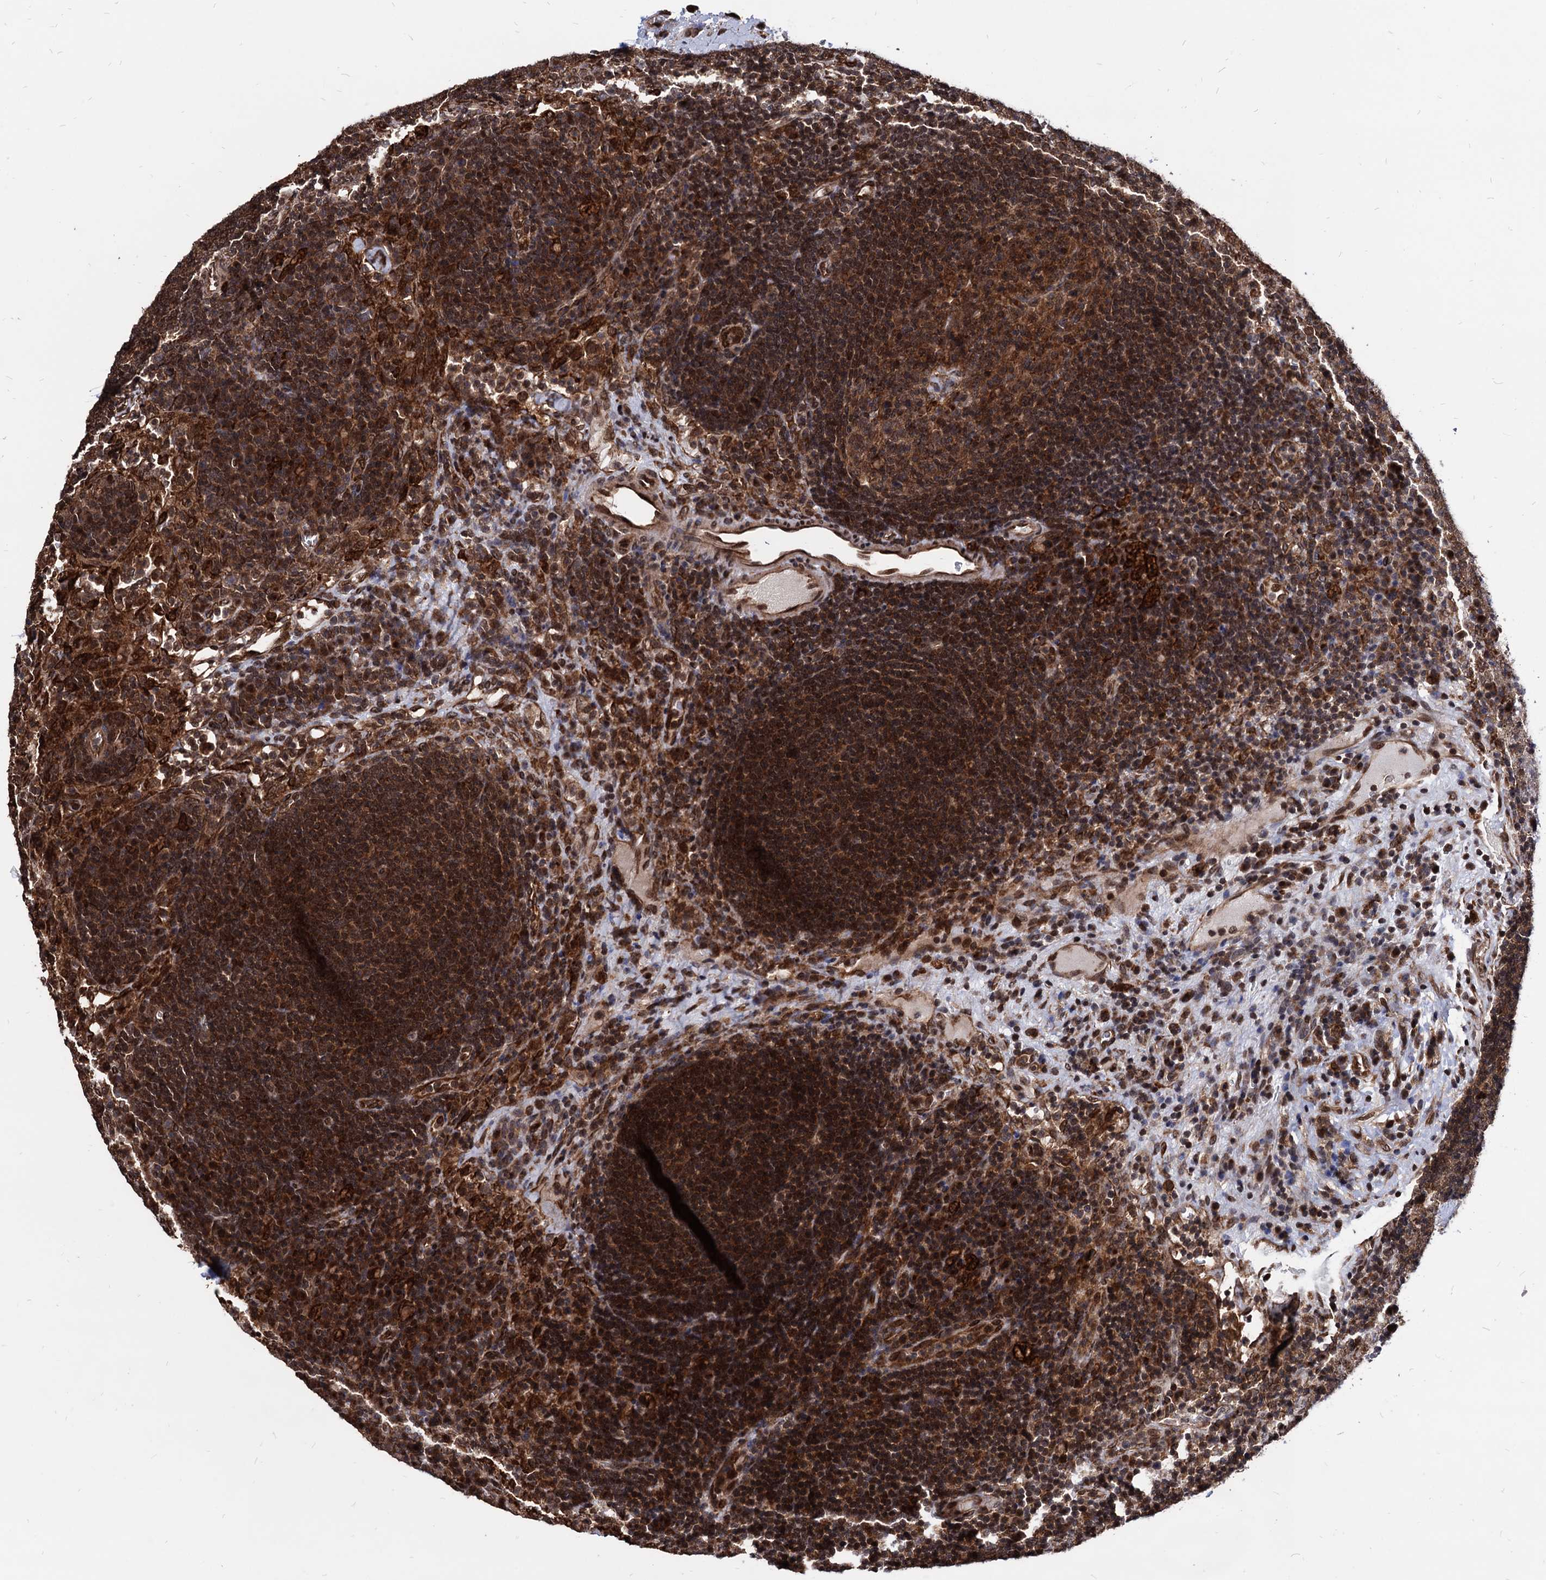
{"staining": {"intensity": "strong", "quantity": ">75%", "location": "cytoplasmic/membranous"}, "tissue": "lymph node", "cell_type": "Germinal center cells", "image_type": "normal", "snomed": [{"axis": "morphology", "description": "Normal tissue, NOS"}, {"axis": "topography", "description": "Lymph node"}], "caption": "About >75% of germinal center cells in unremarkable human lymph node show strong cytoplasmic/membranous protein expression as visualized by brown immunohistochemical staining.", "gene": "ANKRD12", "patient": {"sex": "female", "age": 70}}